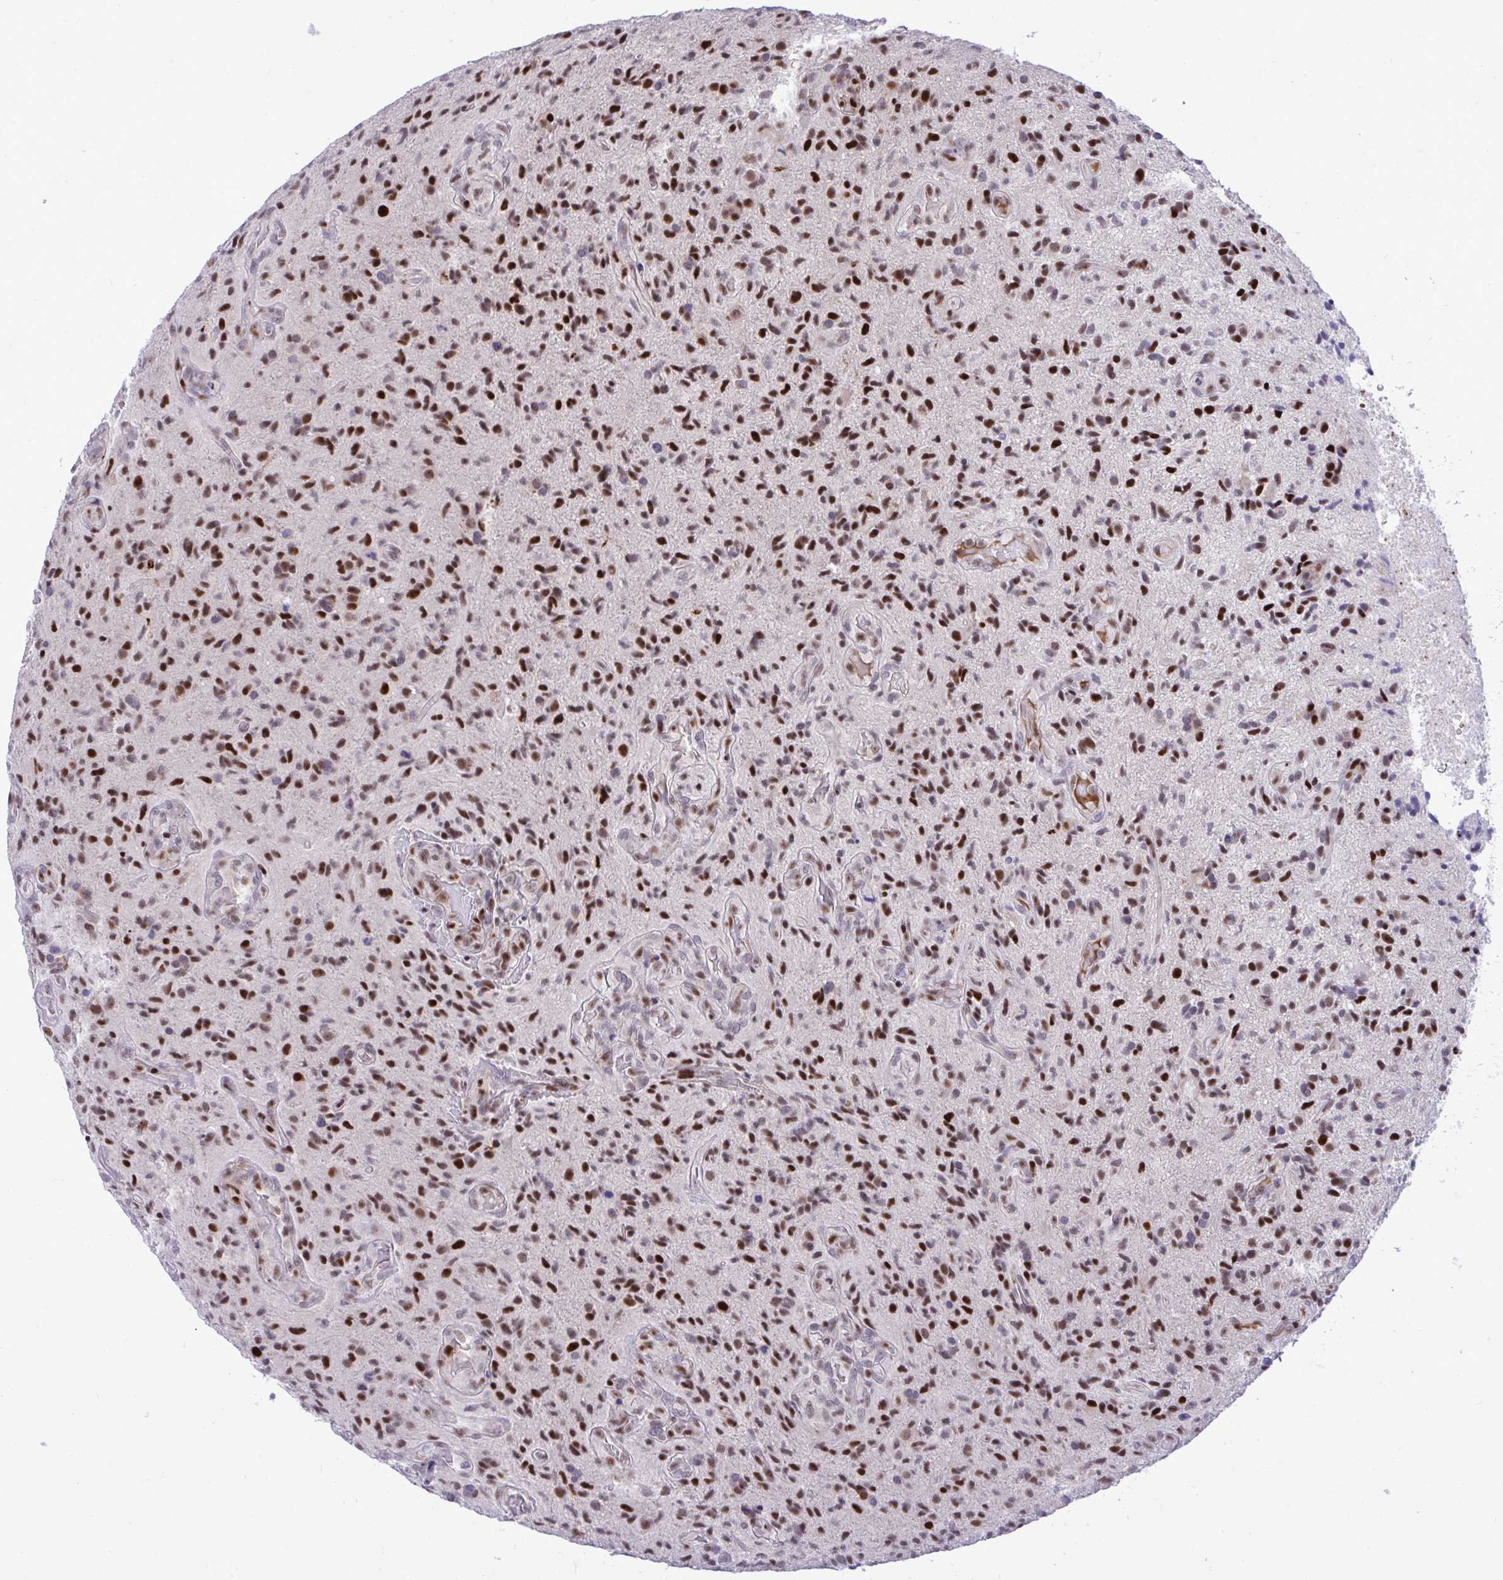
{"staining": {"intensity": "strong", "quantity": ">75%", "location": "nuclear"}, "tissue": "glioma", "cell_type": "Tumor cells", "image_type": "cancer", "snomed": [{"axis": "morphology", "description": "Glioma, malignant, High grade"}, {"axis": "topography", "description": "Brain"}], "caption": "Immunohistochemical staining of high-grade glioma (malignant) shows high levels of strong nuclear protein expression in approximately >75% of tumor cells.", "gene": "C14orf39", "patient": {"sex": "male", "age": 55}}